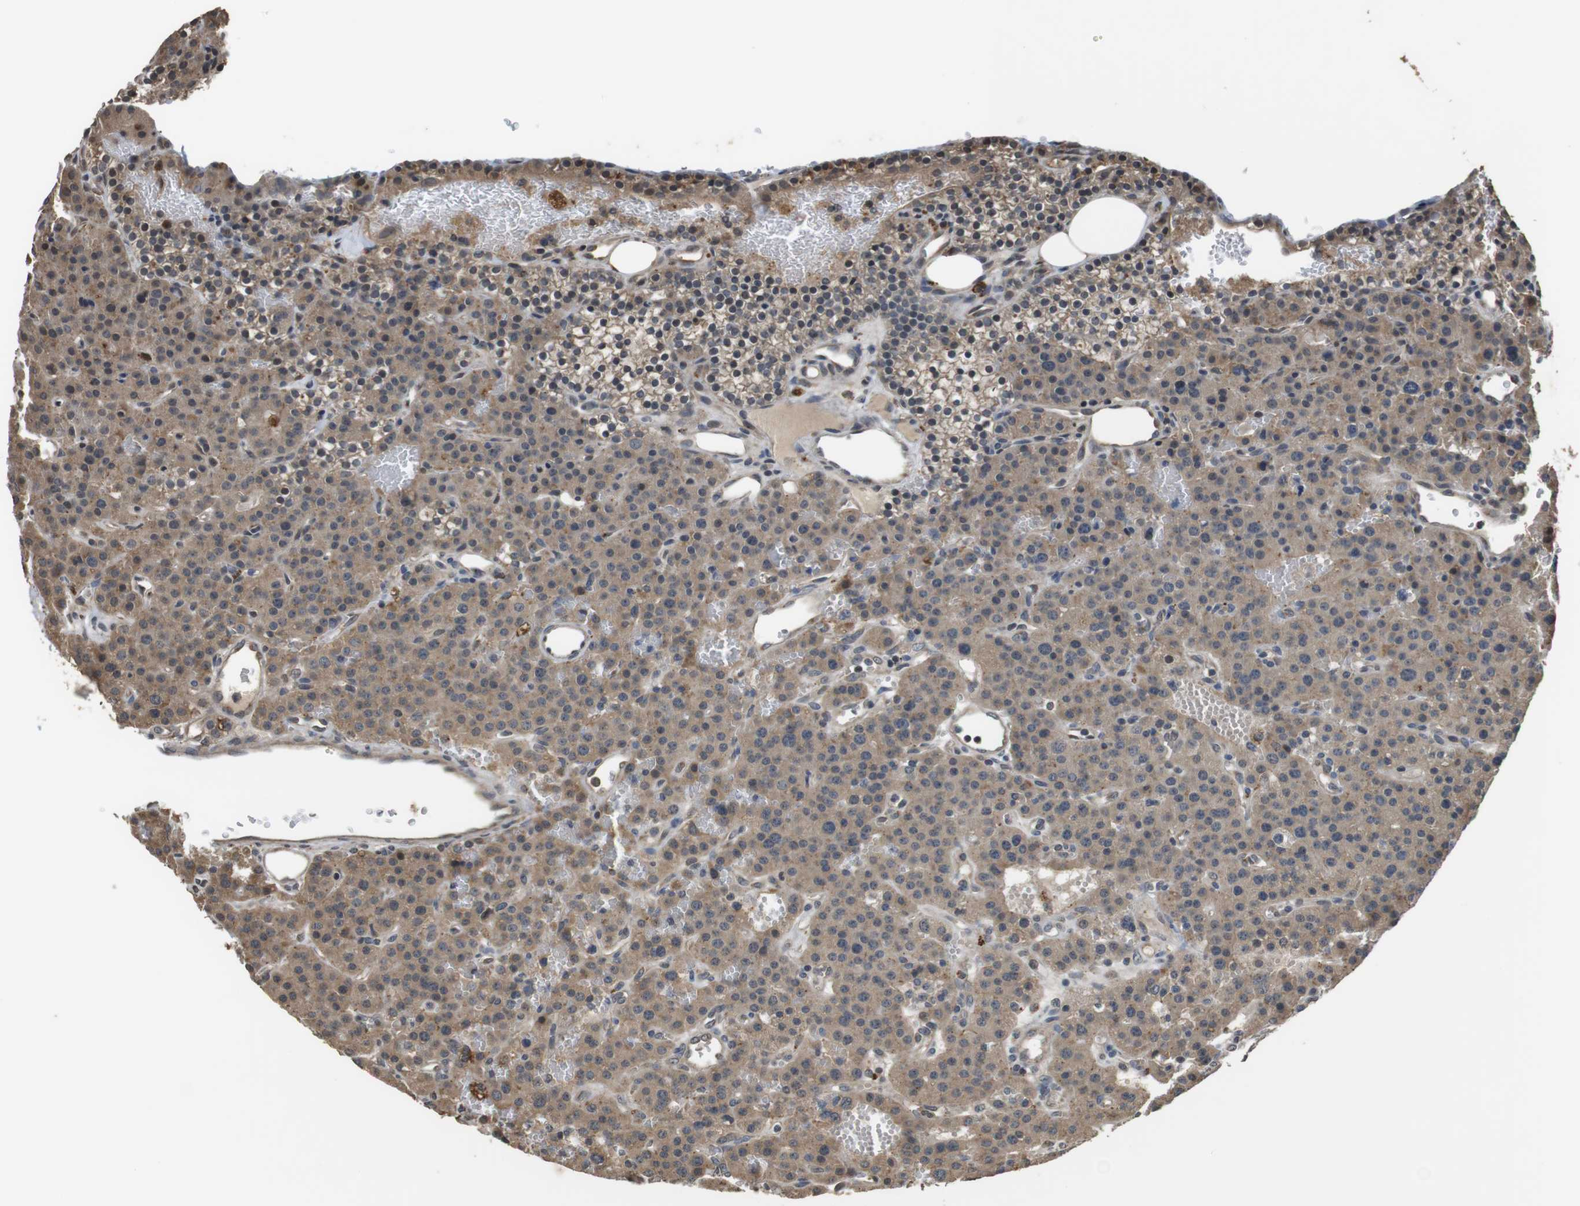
{"staining": {"intensity": "moderate", "quantity": ">75%", "location": "cytoplasmic/membranous"}, "tissue": "parathyroid gland", "cell_type": "Glandular cells", "image_type": "normal", "snomed": [{"axis": "morphology", "description": "Normal tissue, NOS"}, {"axis": "morphology", "description": "Adenoma, NOS"}, {"axis": "topography", "description": "Parathyroid gland"}], "caption": "DAB immunohistochemical staining of normal parathyroid gland exhibits moderate cytoplasmic/membranous protein positivity in approximately >75% of glandular cells.", "gene": "FZD10", "patient": {"sex": "female", "age": 81}}